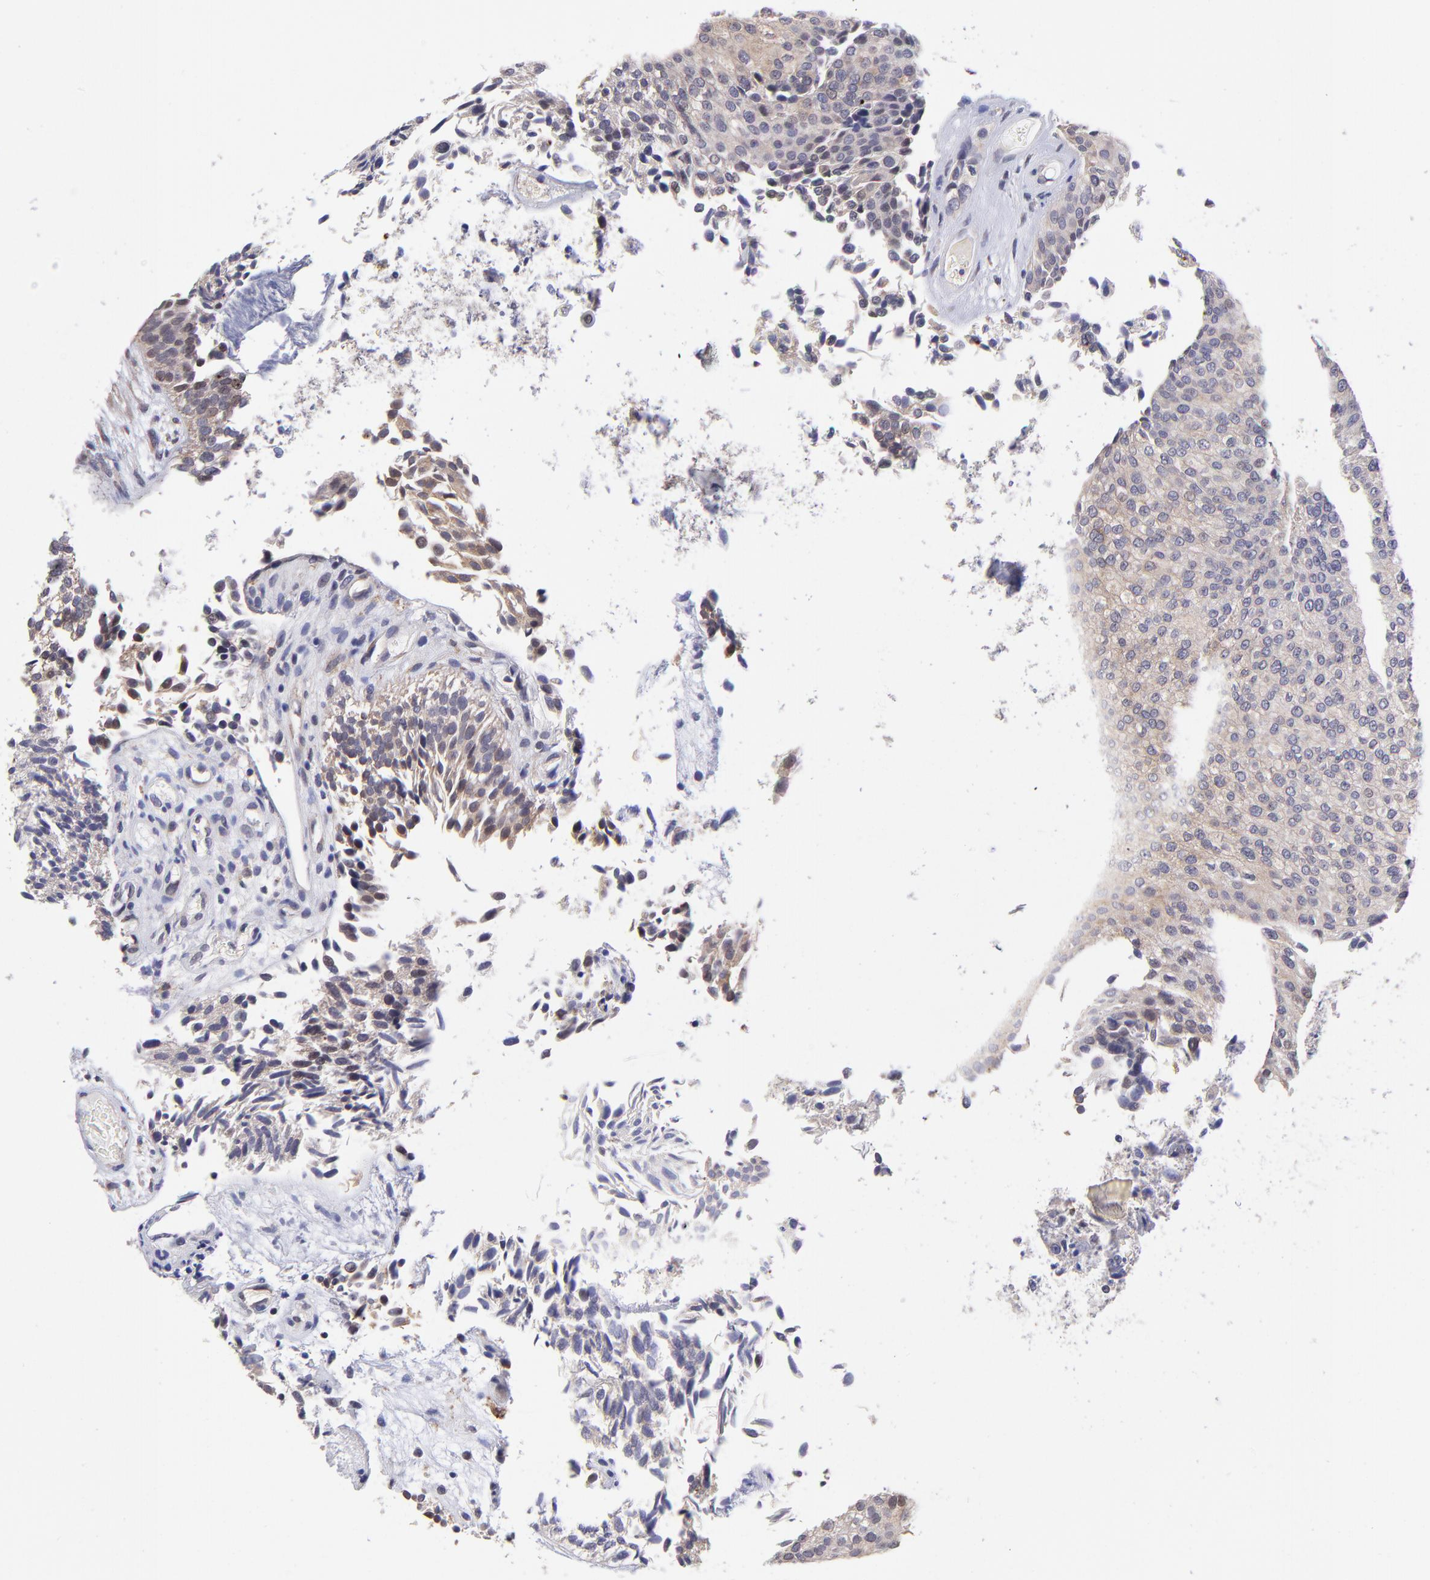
{"staining": {"intensity": "weak", "quantity": ">75%", "location": "cytoplasmic/membranous"}, "tissue": "urothelial cancer", "cell_type": "Tumor cells", "image_type": "cancer", "snomed": [{"axis": "morphology", "description": "Urothelial carcinoma, Low grade"}, {"axis": "topography", "description": "Urinary bladder"}], "caption": "Weak cytoplasmic/membranous protein expression is appreciated in approximately >75% of tumor cells in low-grade urothelial carcinoma.", "gene": "NSF", "patient": {"sex": "male", "age": 84}}